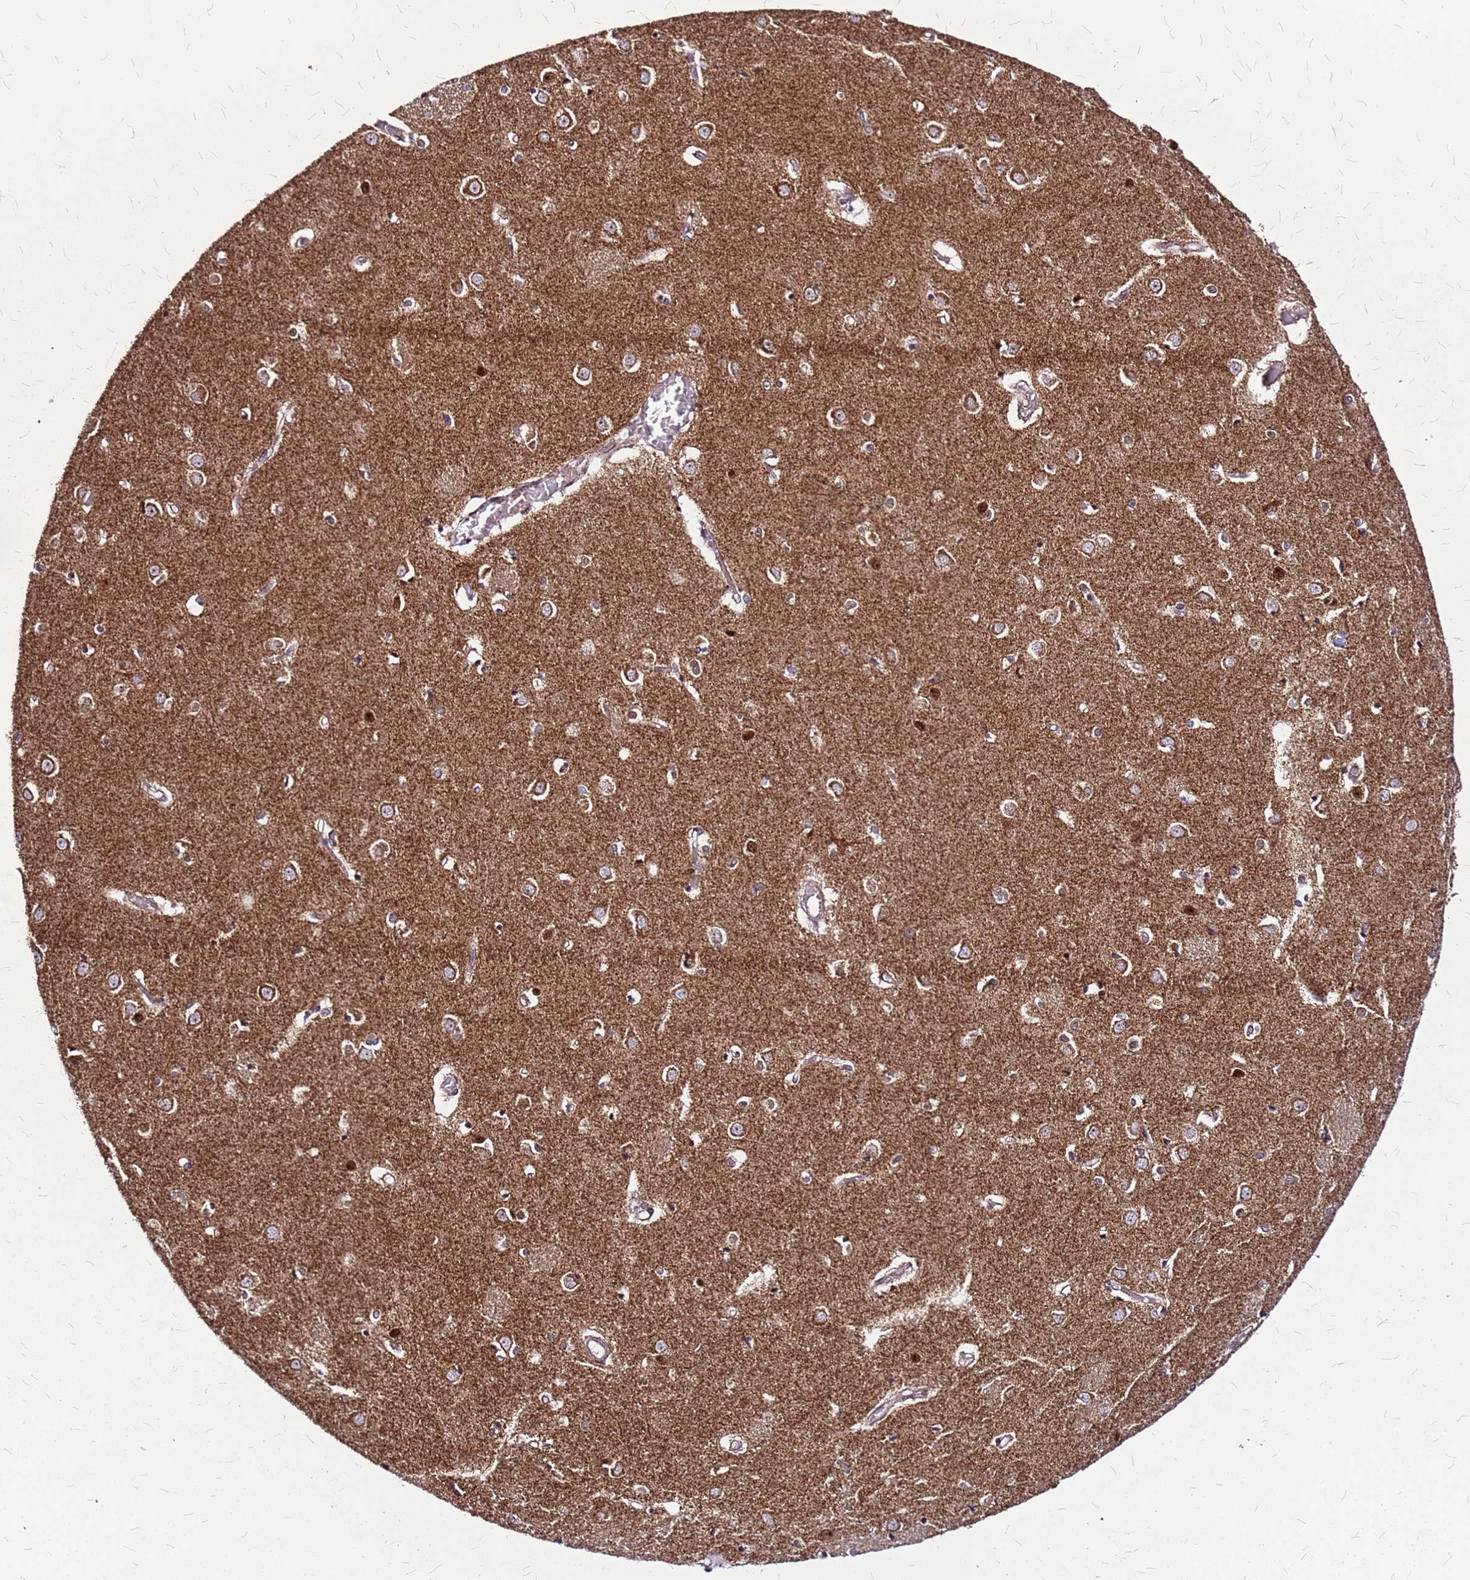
{"staining": {"intensity": "weak", "quantity": "25%-75%", "location": "cytoplasmic/membranous"}, "tissue": "caudate", "cell_type": "Glial cells", "image_type": "normal", "snomed": [{"axis": "morphology", "description": "Normal tissue, NOS"}, {"axis": "topography", "description": "Lateral ventricle wall"}], "caption": "Immunohistochemistry image of benign caudate stained for a protein (brown), which exhibits low levels of weak cytoplasmic/membranous expression in approximately 25%-75% of glial cells.", "gene": "OR51T1", "patient": {"sex": "male", "age": 37}}